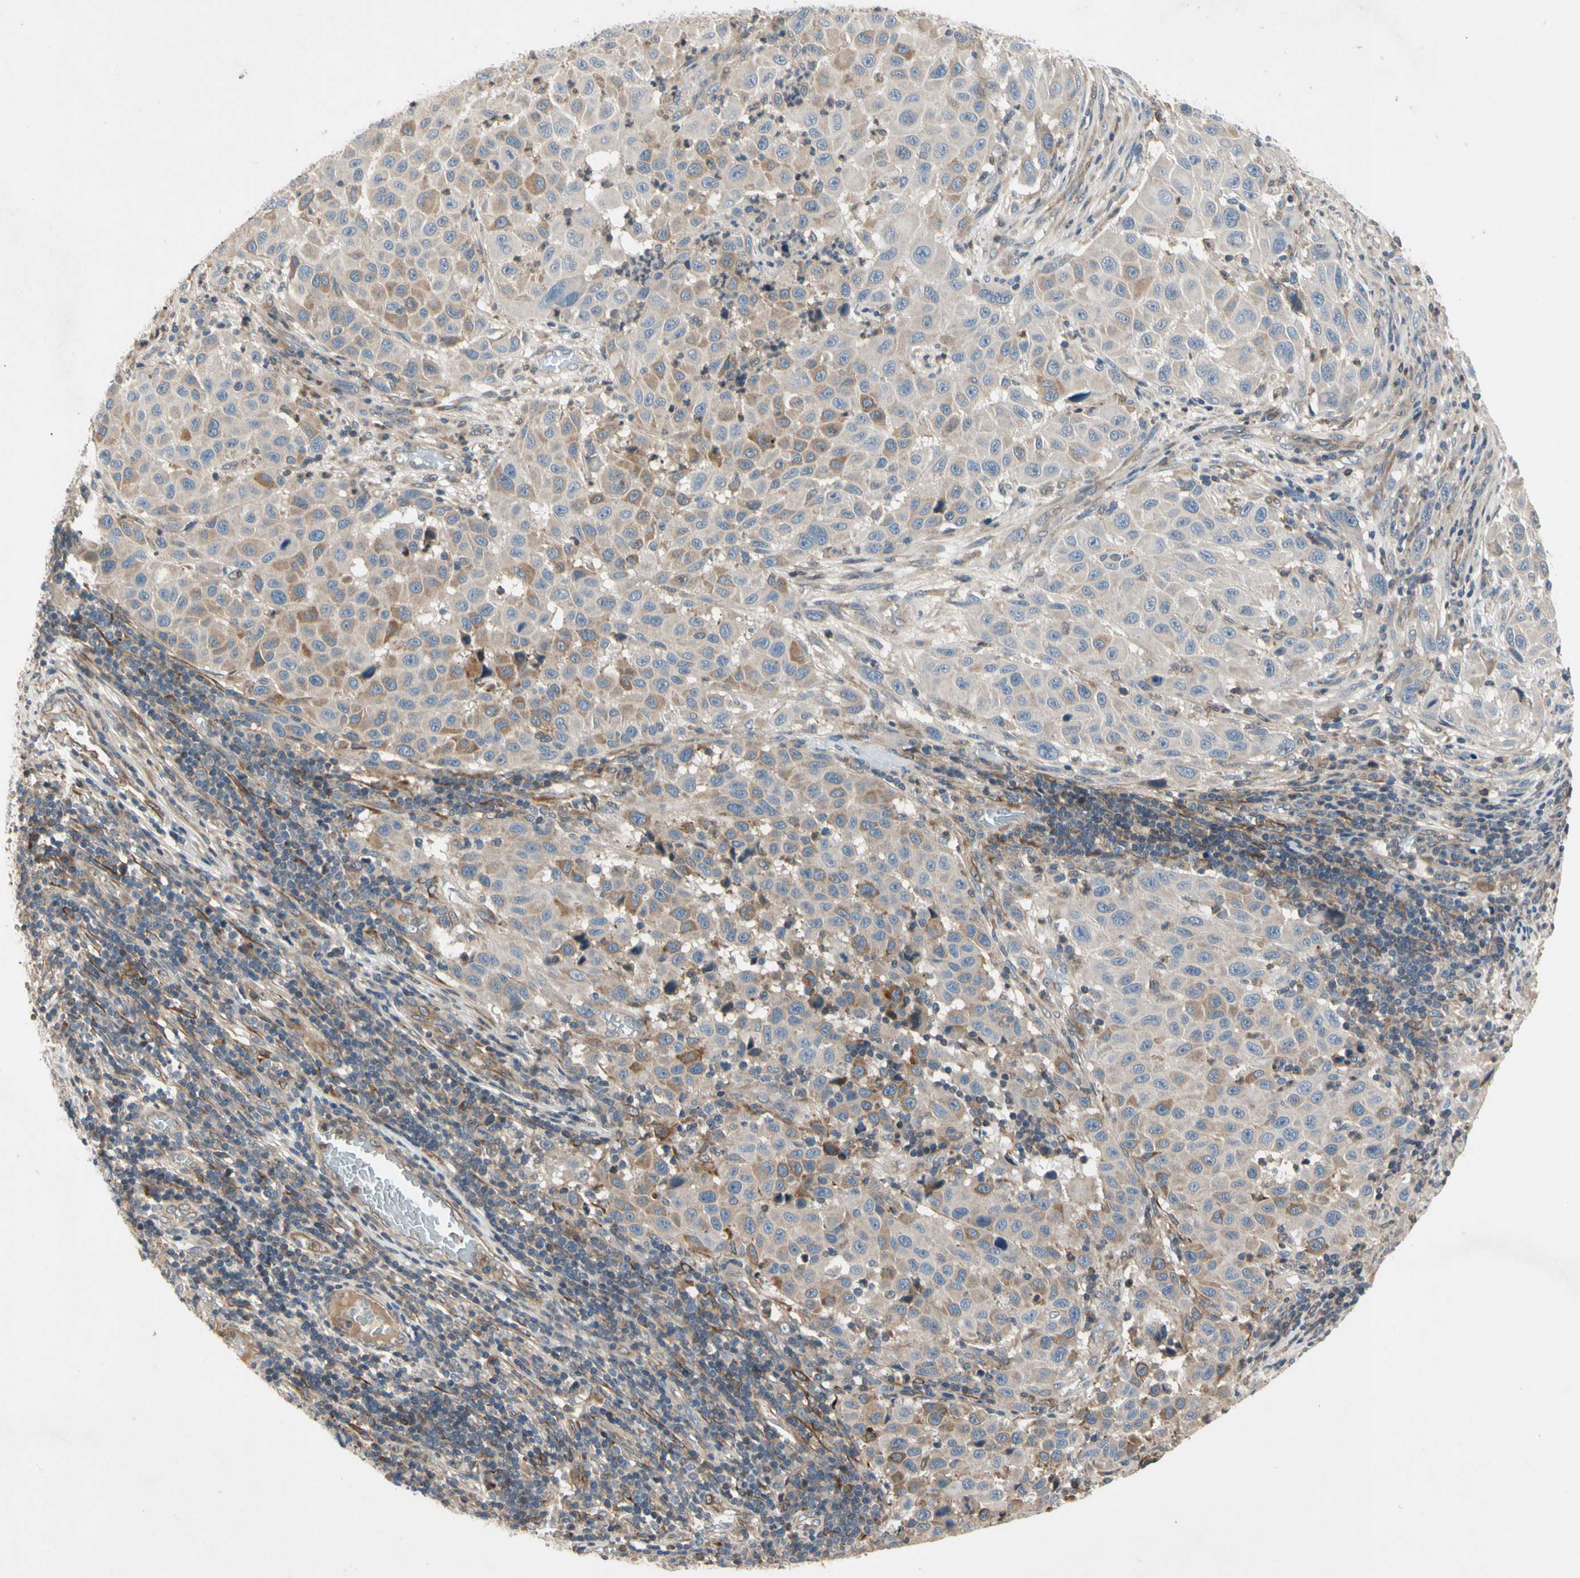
{"staining": {"intensity": "moderate", "quantity": "<25%", "location": "cytoplasmic/membranous"}, "tissue": "melanoma", "cell_type": "Tumor cells", "image_type": "cancer", "snomed": [{"axis": "morphology", "description": "Malignant melanoma, Metastatic site"}, {"axis": "topography", "description": "Lymph node"}], "caption": "This photomicrograph exhibits immunohistochemistry staining of malignant melanoma (metastatic site), with low moderate cytoplasmic/membranous staining in about <25% of tumor cells.", "gene": "CRTAC1", "patient": {"sex": "male", "age": 61}}